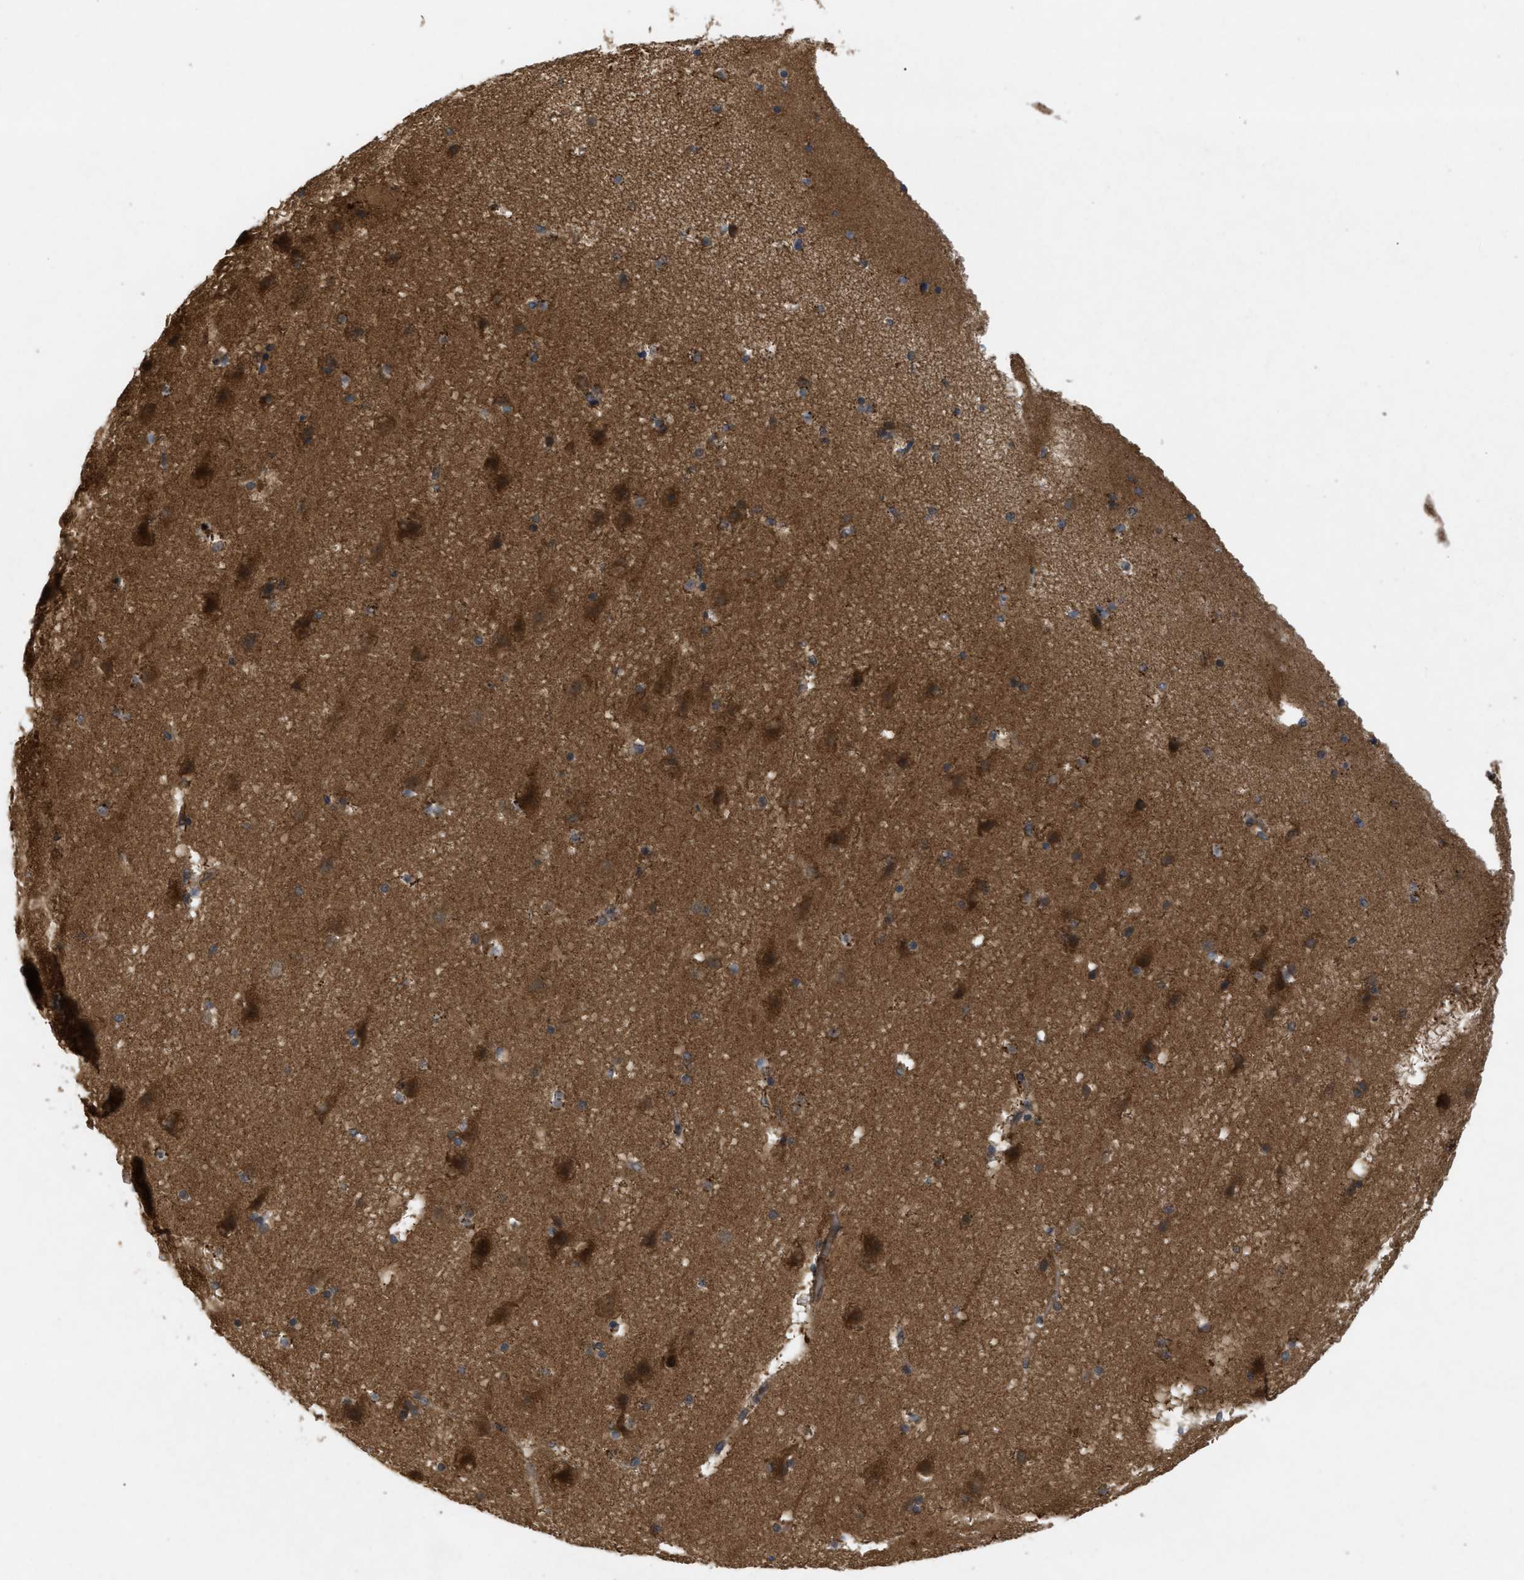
{"staining": {"intensity": "weak", "quantity": ">75%", "location": "cytoplasmic/membranous"}, "tissue": "cerebral cortex", "cell_type": "Endothelial cells", "image_type": "normal", "snomed": [{"axis": "morphology", "description": "Normal tissue, NOS"}, {"axis": "topography", "description": "Cerebral cortex"}], "caption": "Brown immunohistochemical staining in normal cerebral cortex shows weak cytoplasmic/membranous expression in approximately >75% of endothelial cells.", "gene": "RAB2A", "patient": {"sex": "male", "age": 45}}